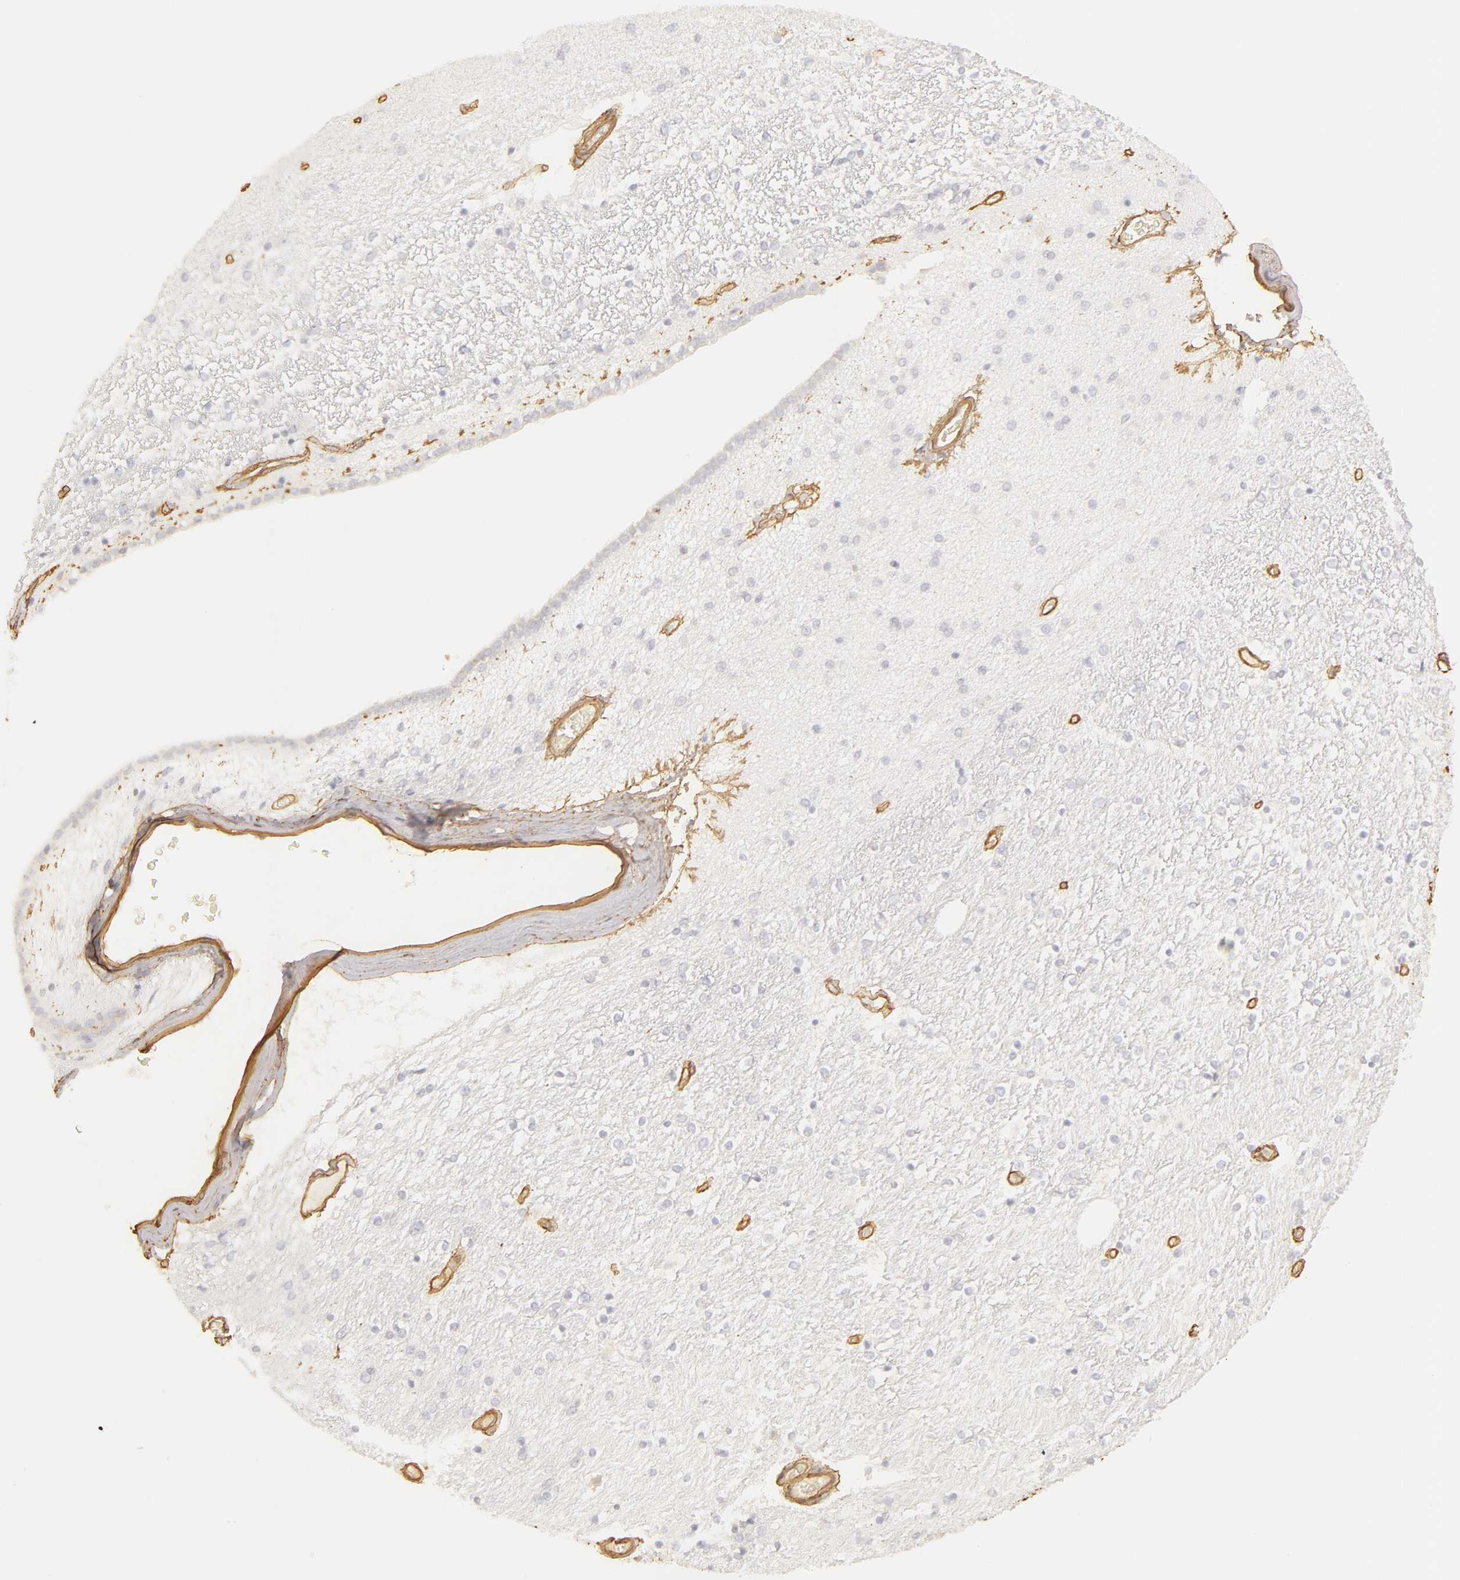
{"staining": {"intensity": "negative", "quantity": "none", "location": "none"}, "tissue": "hippocampus", "cell_type": "Glial cells", "image_type": "normal", "snomed": [{"axis": "morphology", "description": "Normal tissue, NOS"}, {"axis": "topography", "description": "Hippocampus"}], "caption": "High power microscopy micrograph of an IHC image of unremarkable hippocampus, revealing no significant positivity in glial cells.", "gene": "COL4A1", "patient": {"sex": "female", "age": 54}}